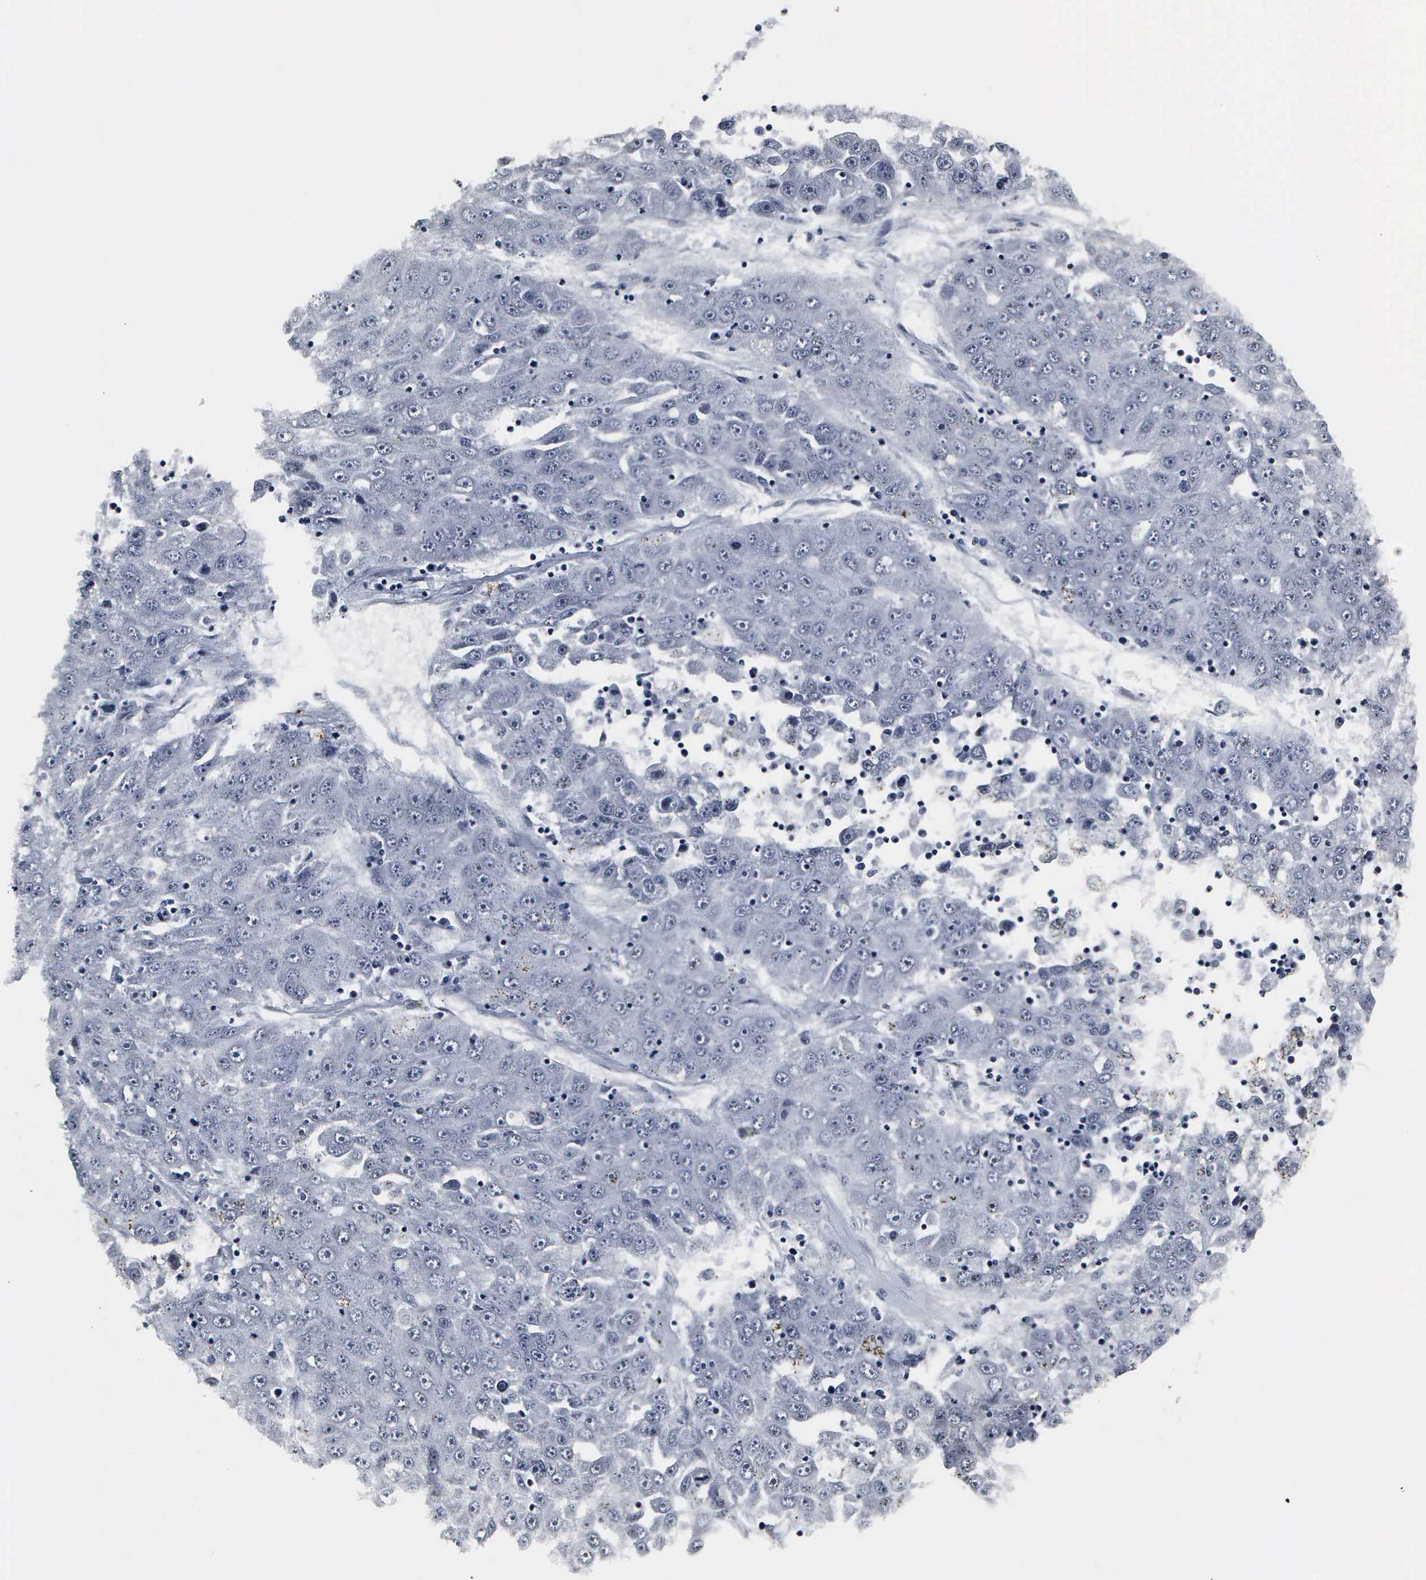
{"staining": {"intensity": "negative", "quantity": "none", "location": "none"}, "tissue": "liver cancer", "cell_type": "Tumor cells", "image_type": "cancer", "snomed": [{"axis": "morphology", "description": "Carcinoma, Hepatocellular, NOS"}, {"axis": "topography", "description": "Liver"}], "caption": "The micrograph shows no staining of tumor cells in liver cancer (hepatocellular carcinoma). The staining is performed using DAB brown chromogen with nuclei counter-stained in using hematoxylin.", "gene": "DGCR2", "patient": {"sex": "male", "age": 49}}